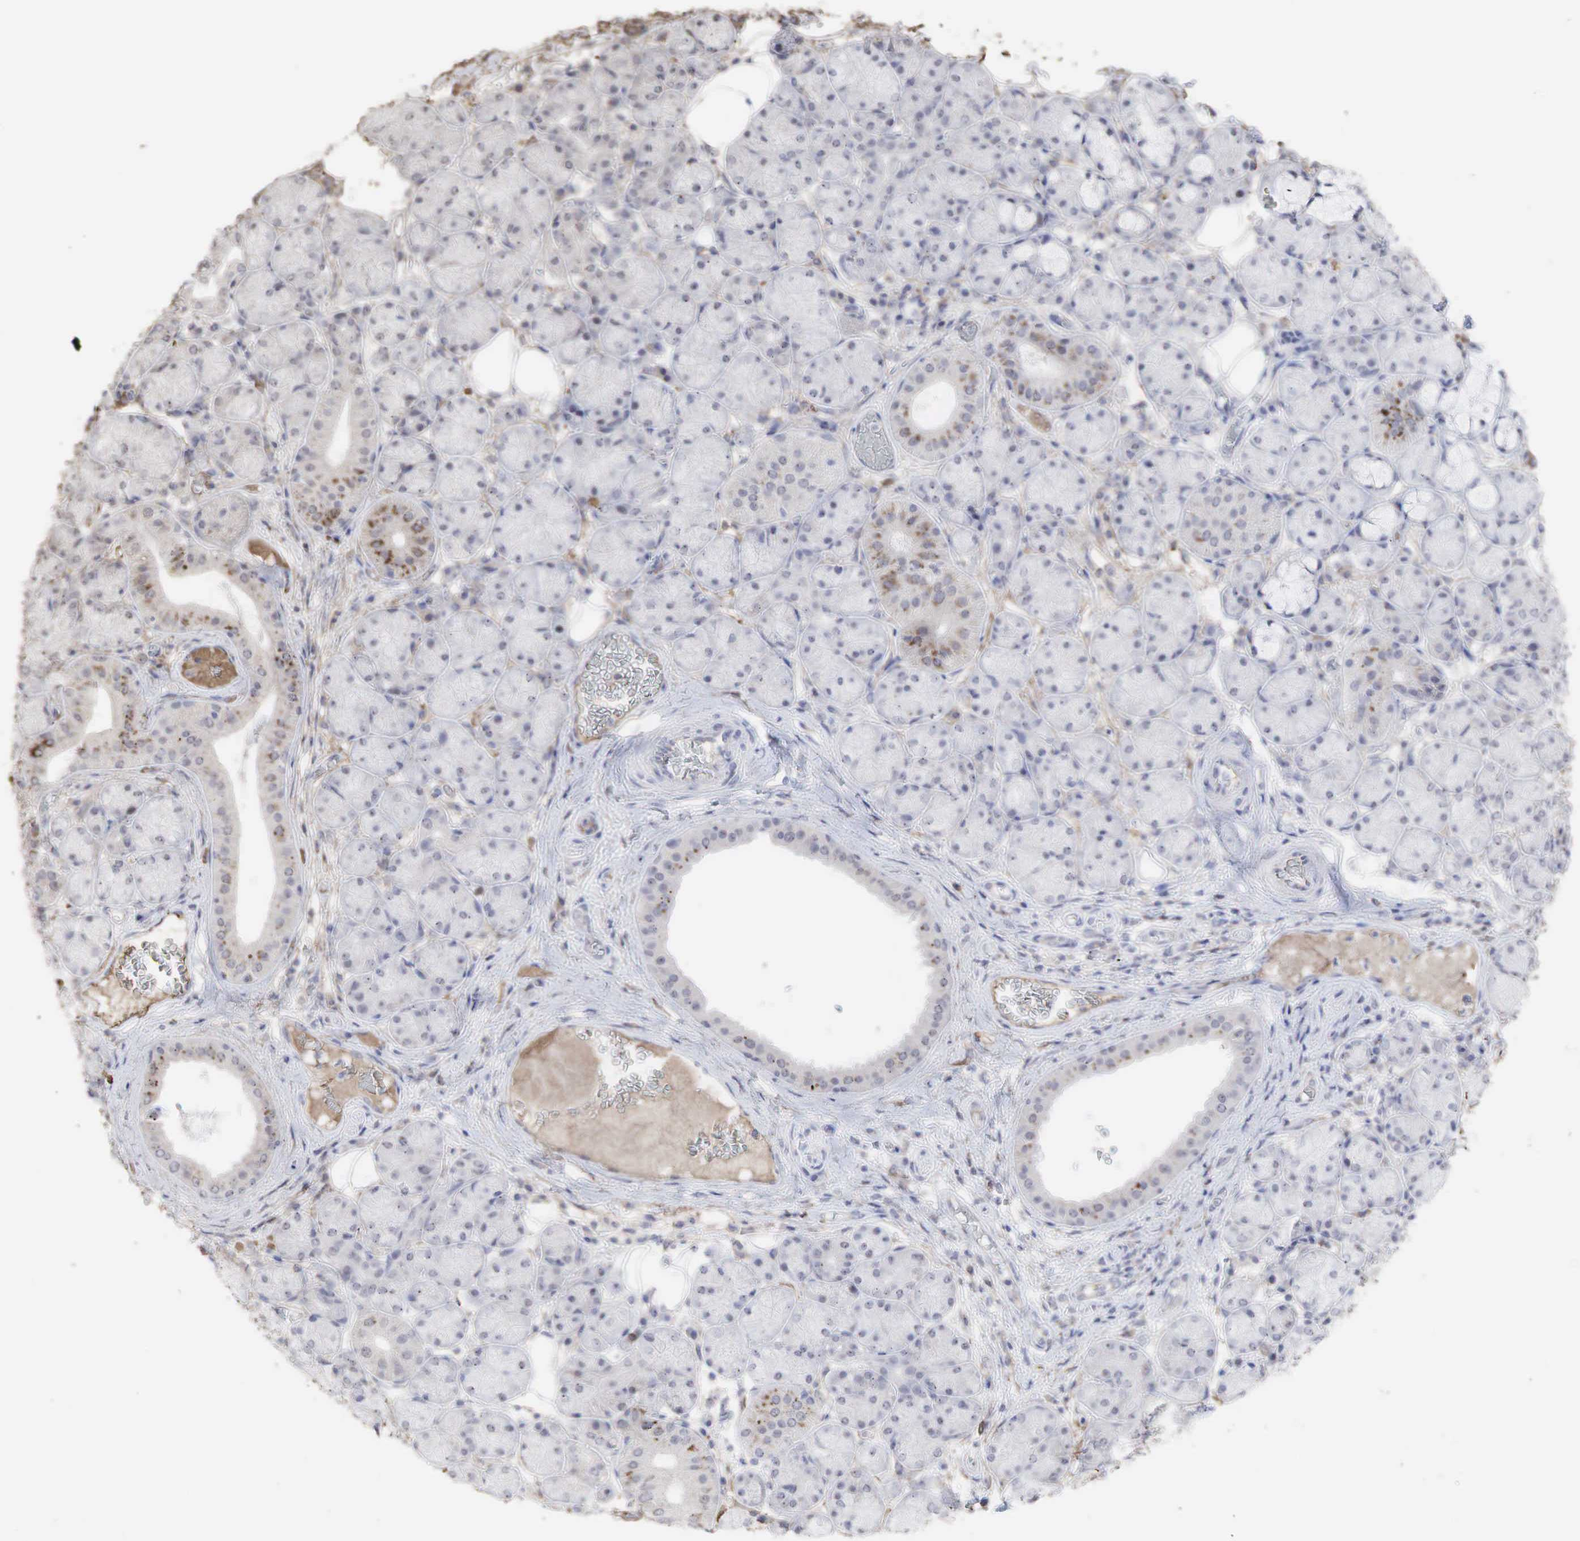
{"staining": {"intensity": "moderate", "quantity": "<25%", "location": "cytoplasmic/membranous,nuclear"}, "tissue": "salivary gland", "cell_type": "Glandular cells", "image_type": "normal", "snomed": [{"axis": "morphology", "description": "Normal tissue, NOS"}, {"axis": "topography", "description": "Salivary gland"}], "caption": "A brown stain highlights moderate cytoplasmic/membranous,nuclear expression of a protein in glandular cells of benign salivary gland.", "gene": "DKC1", "patient": {"sex": "male", "age": 54}}